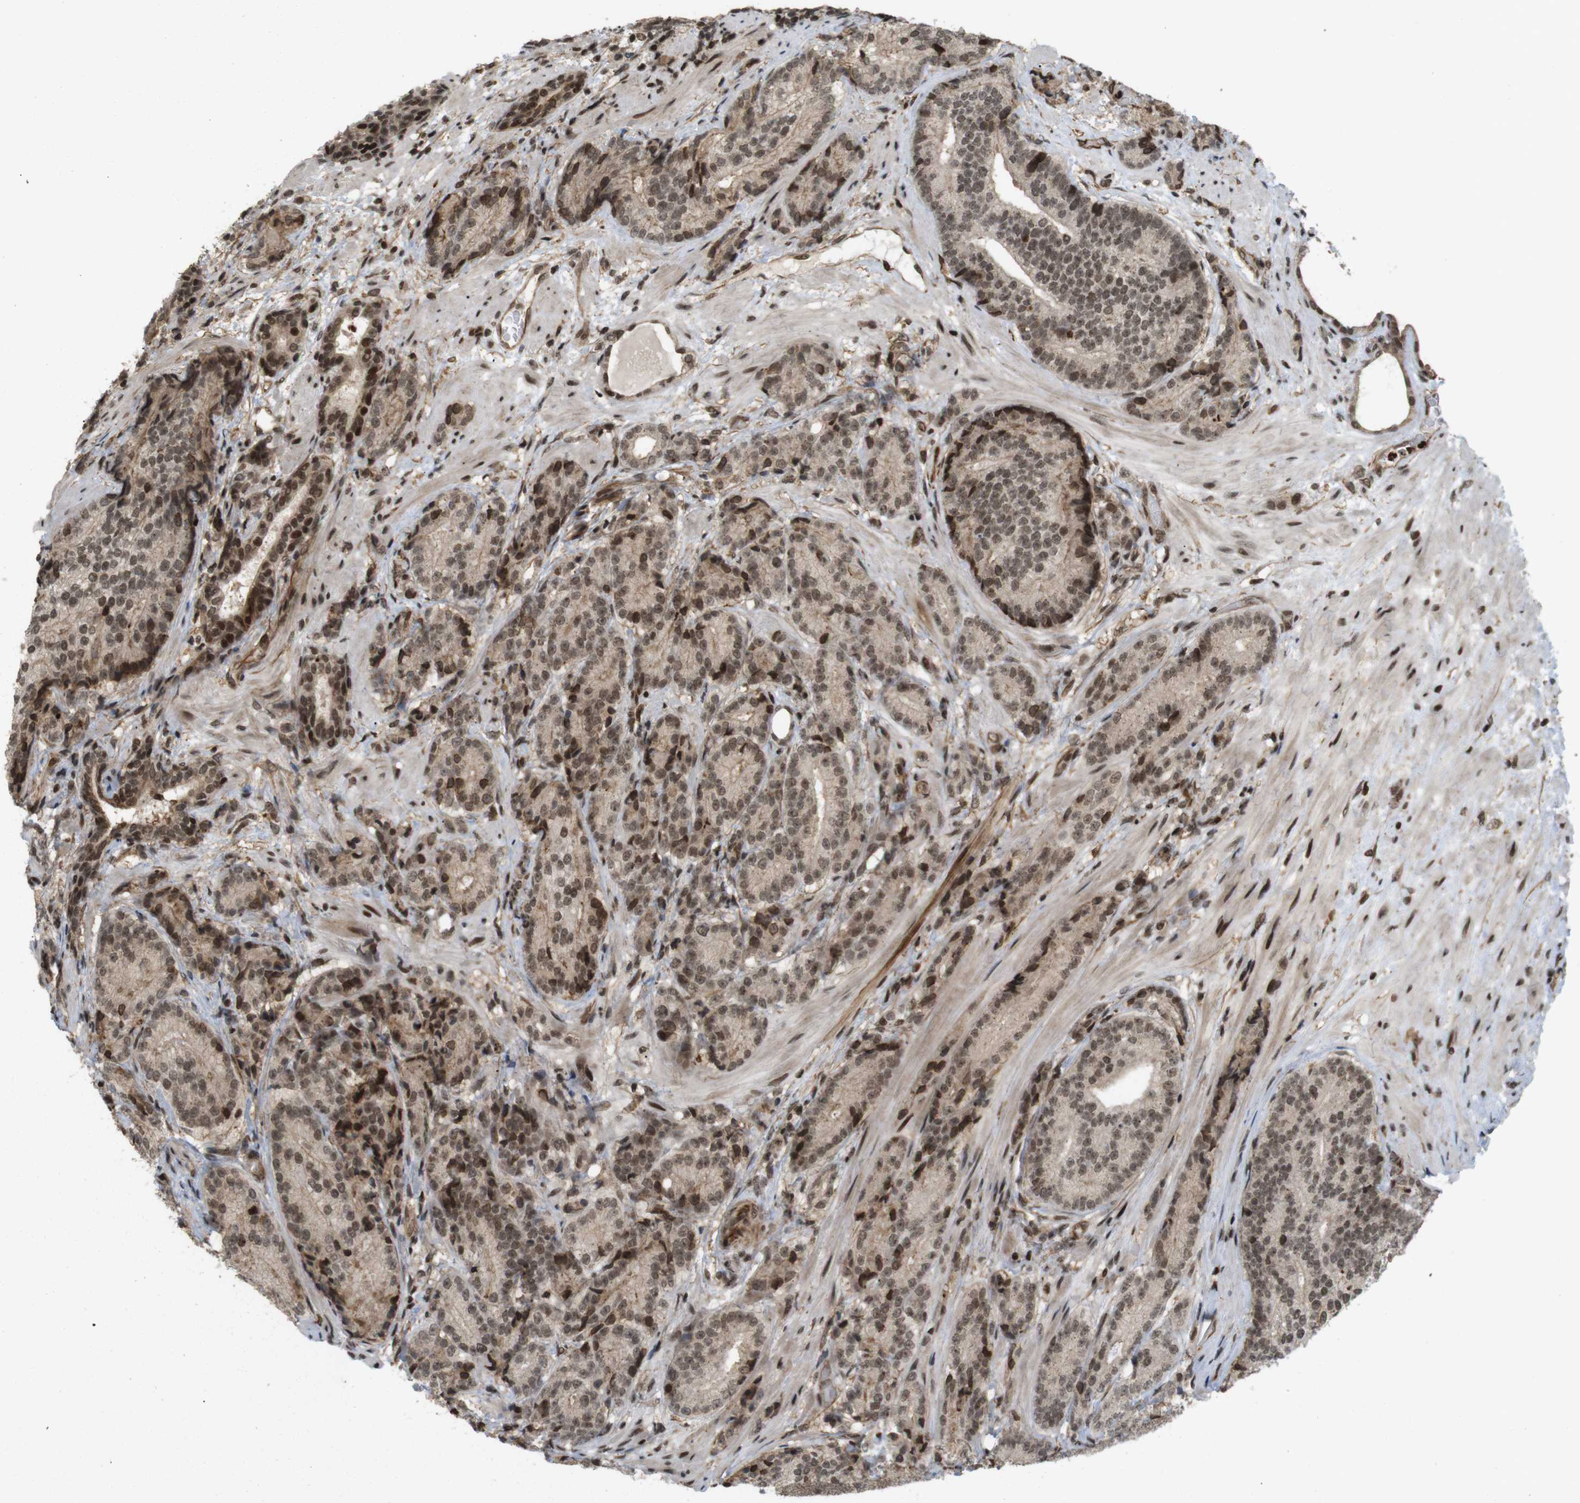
{"staining": {"intensity": "moderate", "quantity": ">75%", "location": "cytoplasmic/membranous,nuclear"}, "tissue": "prostate cancer", "cell_type": "Tumor cells", "image_type": "cancer", "snomed": [{"axis": "morphology", "description": "Adenocarcinoma, High grade"}, {"axis": "topography", "description": "Prostate"}], "caption": "An image of human prostate cancer (high-grade adenocarcinoma) stained for a protein shows moderate cytoplasmic/membranous and nuclear brown staining in tumor cells.", "gene": "SP2", "patient": {"sex": "male", "age": 61}}